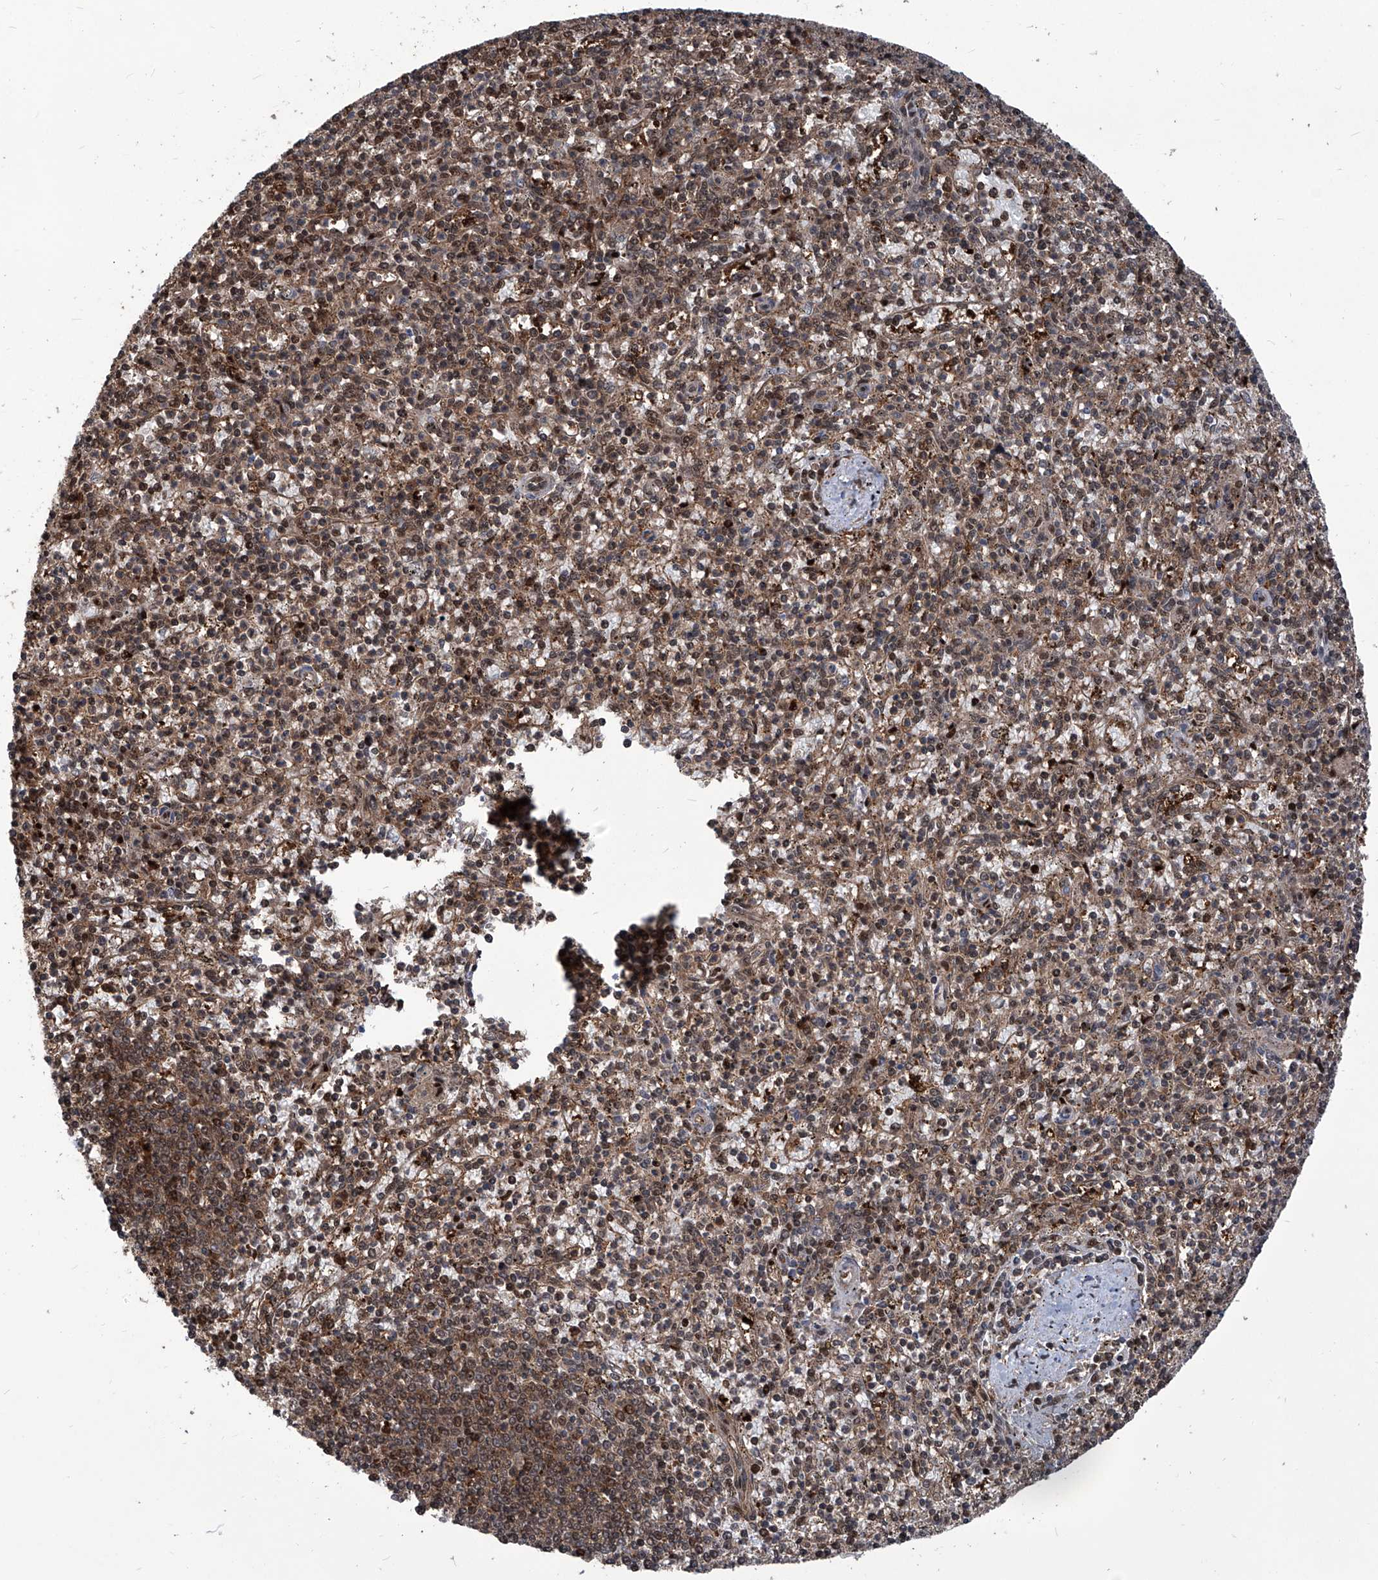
{"staining": {"intensity": "moderate", "quantity": "25%-75%", "location": "nuclear"}, "tissue": "spleen", "cell_type": "Cells in red pulp", "image_type": "normal", "snomed": [{"axis": "morphology", "description": "Normal tissue, NOS"}, {"axis": "topography", "description": "Spleen"}], "caption": "Brown immunohistochemical staining in normal human spleen reveals moderate nuclear positivity in approximately 25%-75% of cells in red pulp.", "gene": "PSMB1", "patient": {"sex": "male", "age": 72}}